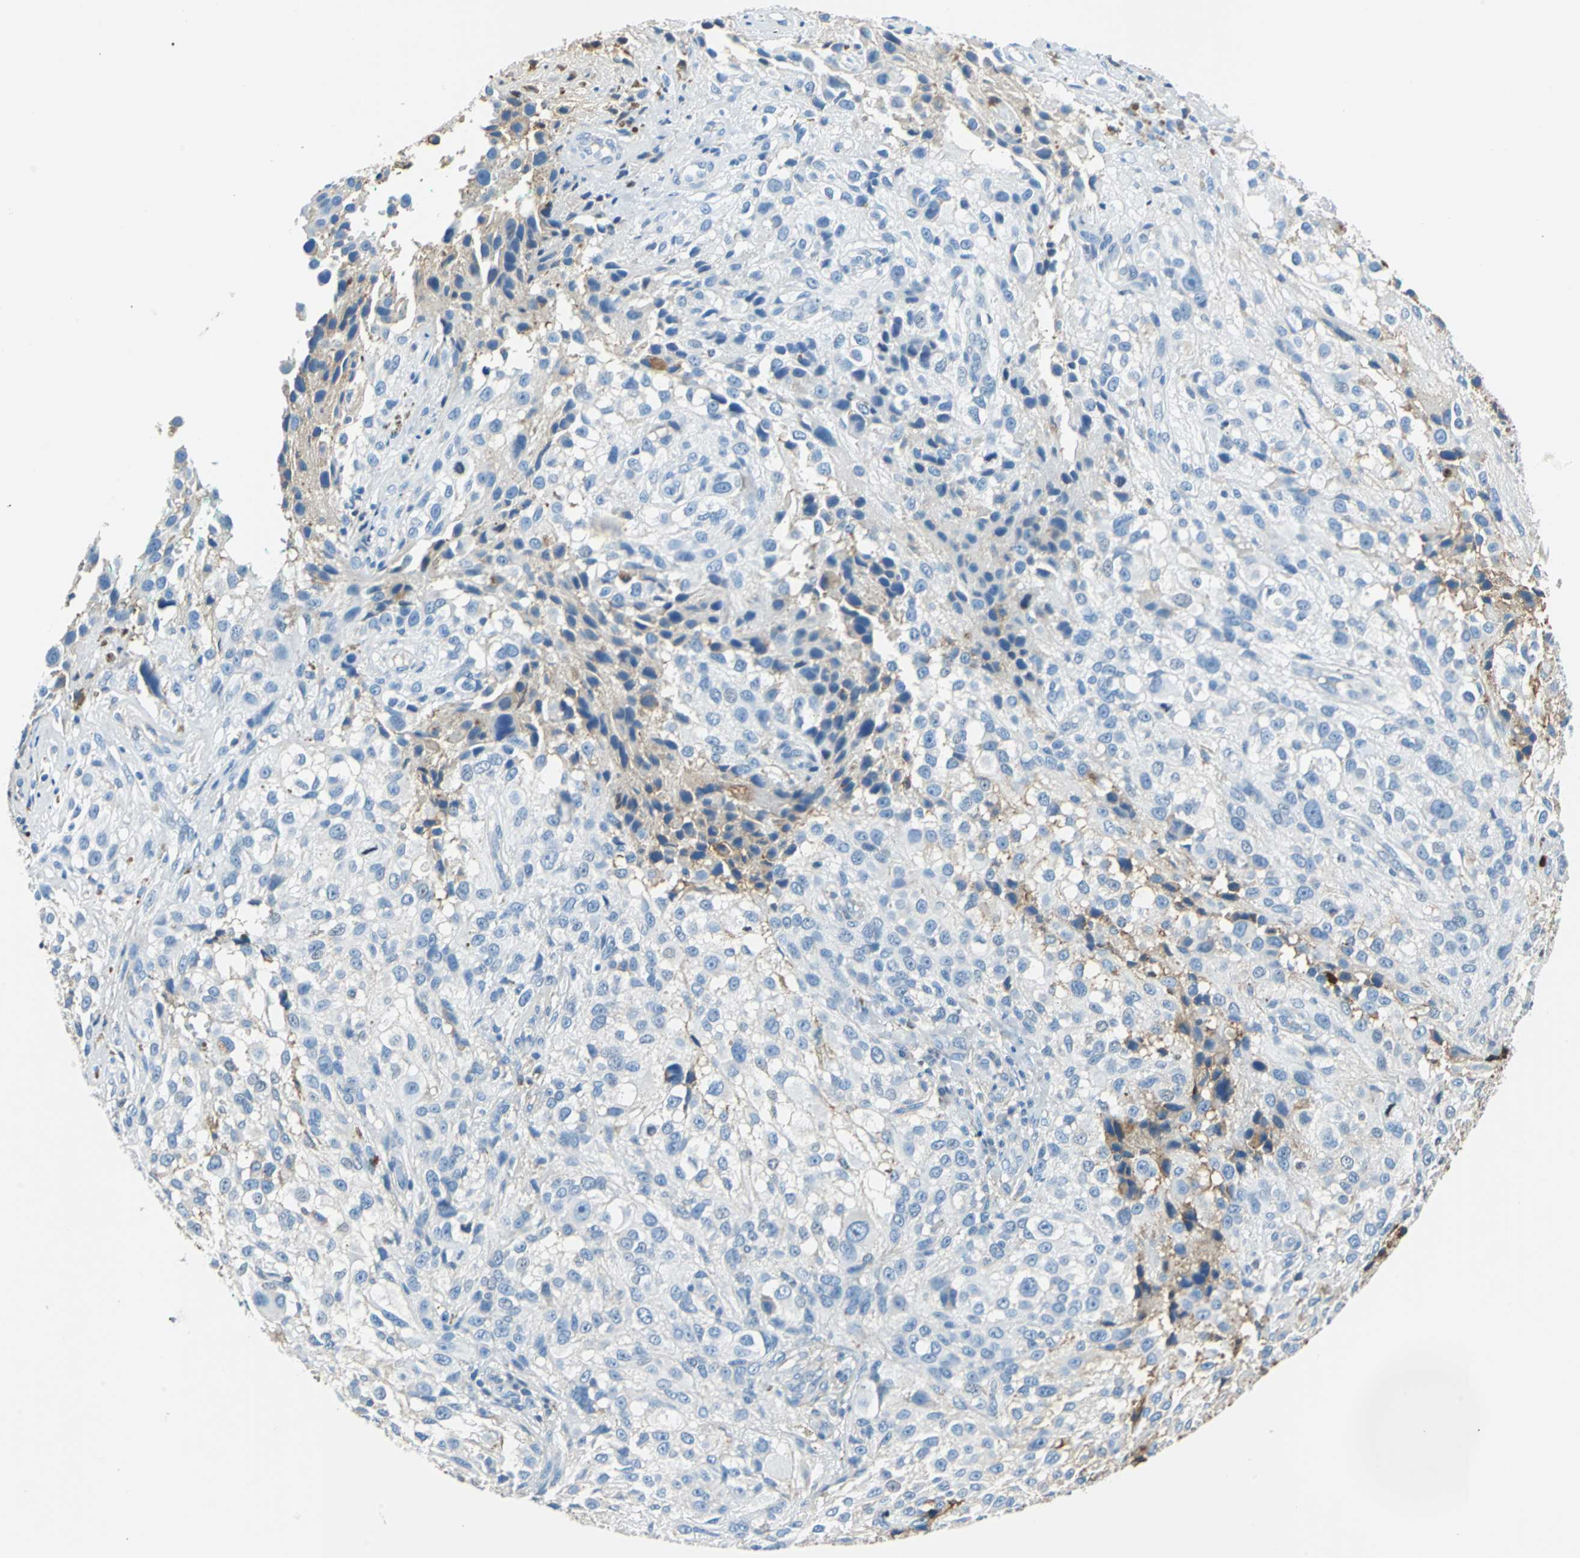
{"staining": {"intensity": "weak", "quantity": "<25%", "location": "cytoplasmic/membranous"}, "tissue": "melanoma", "cell_type": "Tumor cells", "image_type": "cancer", "snomed": [{"axis": "morphology", "description": "Necrosis, NOS"}, {"axis": "morphology", "description": "Malignant melanoma, NOS"}, {"axis": "topography", "description": "Skin"}], "caption": "DAB (3,3'-diaminobenzidine) immunohistochemical staining of malignant melanoma demonstrates no significant positivity in tumor cells.", "gene": "ALB", "patient": {"sex": "female", "age": 87}}